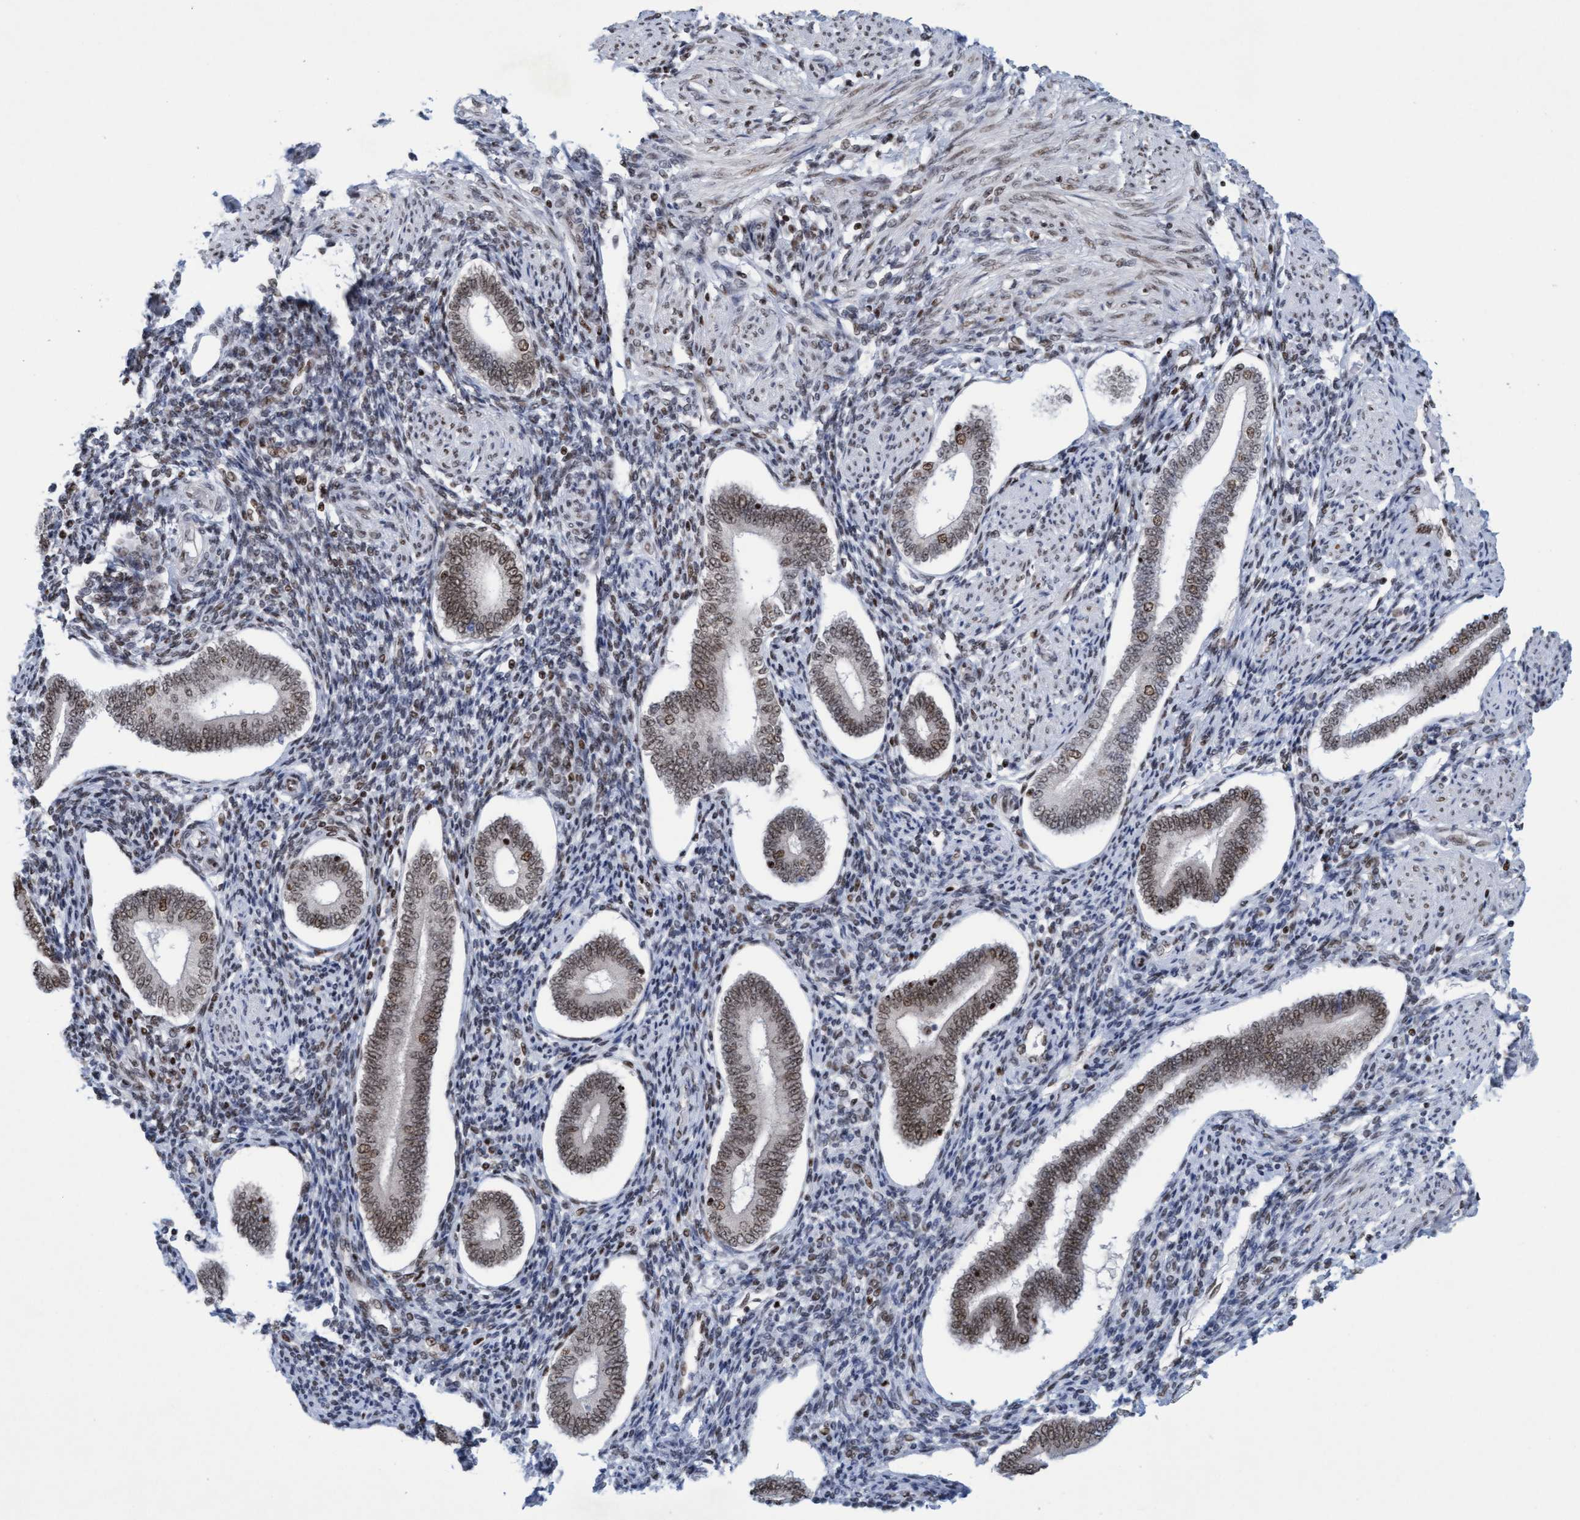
{"staining": {"intensity": "weak", "quantity": ">75%", "location": "nuclear"}, "tissue": "endometrium", "cell_type": "Cells in endometrial stroma", "image_type": "normal", "snomed": [{"axis": "morphology", "description": "Normal tissue, NOS"}, {"axis": "topography", "description": "Endometrium"}], "caption": "The image displays immunohistochemical staining of normal endometrium. There is weak nuclear staining is present in approximately >75% of cells in endometrial stroma. The protein of interest is shown in brown color, while the nuclei are stained blue.", "gene": "GLRX2", "patient": {"sex": "female", "age": 42}}